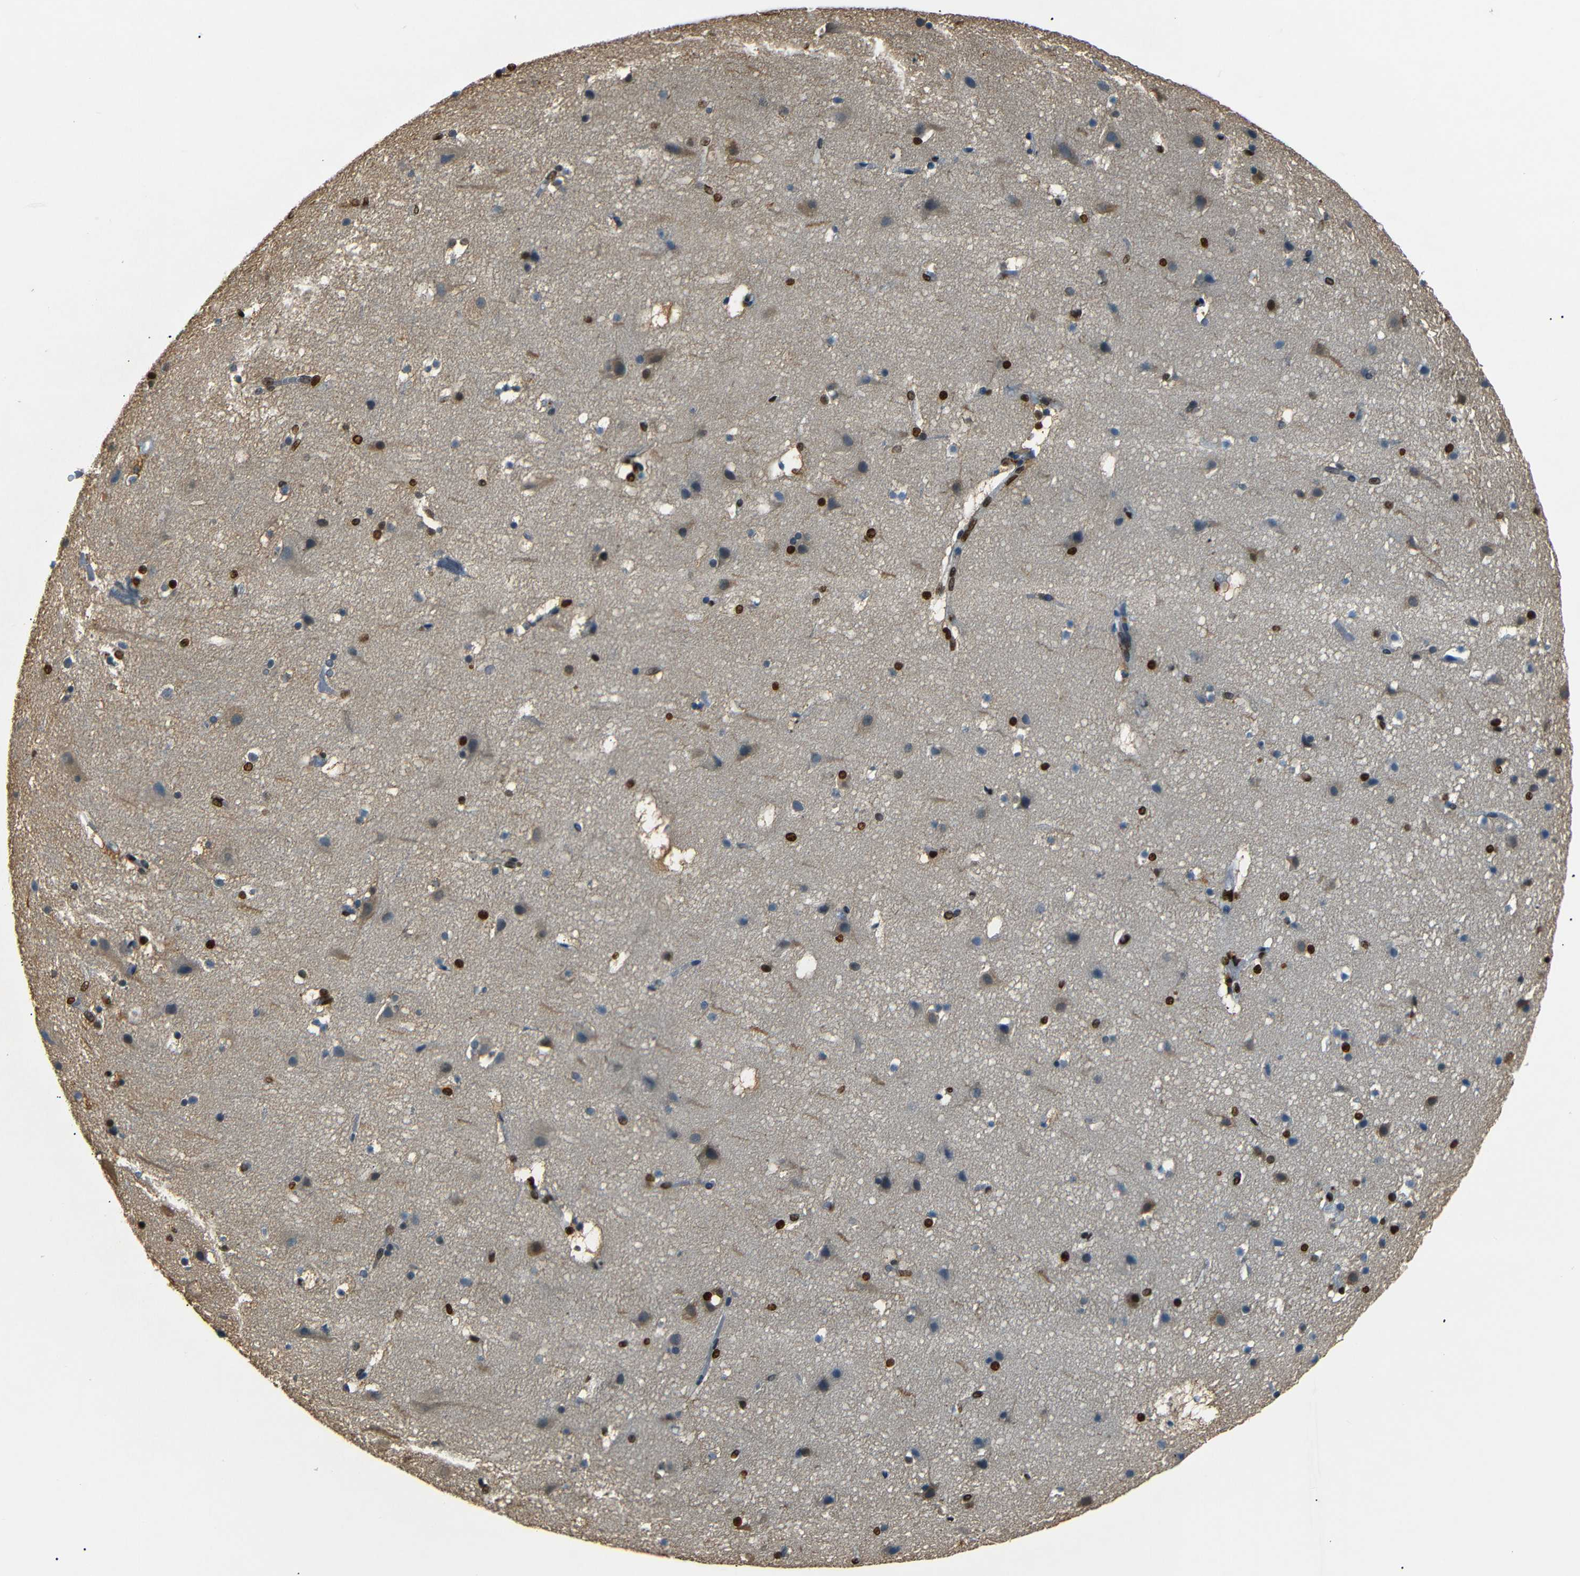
{"staining": {"intensity": "moderate", "quantity": "25%-75%", "location": "nuclear"}, "tissue": "cerebral cortex", "cell_type": "Endothelial cells", "image_type": "normal", "snomed": [{"axis": "morphology", "description": "Normal tissue, NOS"}, {"axis": "topography", "description": "Cerebral cortex"}], "caption": "High-magnification brightfield microscopy of normal cerebral cortex stained with DAB (3,3'-diaminobenzidine) (brown) and counterstained with hematoxylin (blue). endothelial cells exhibit moderate nuclear positivity is identified in about25%-75% of cells.", "gene": "HMGN1", "patient": {"sex": "male", "age": 45}}